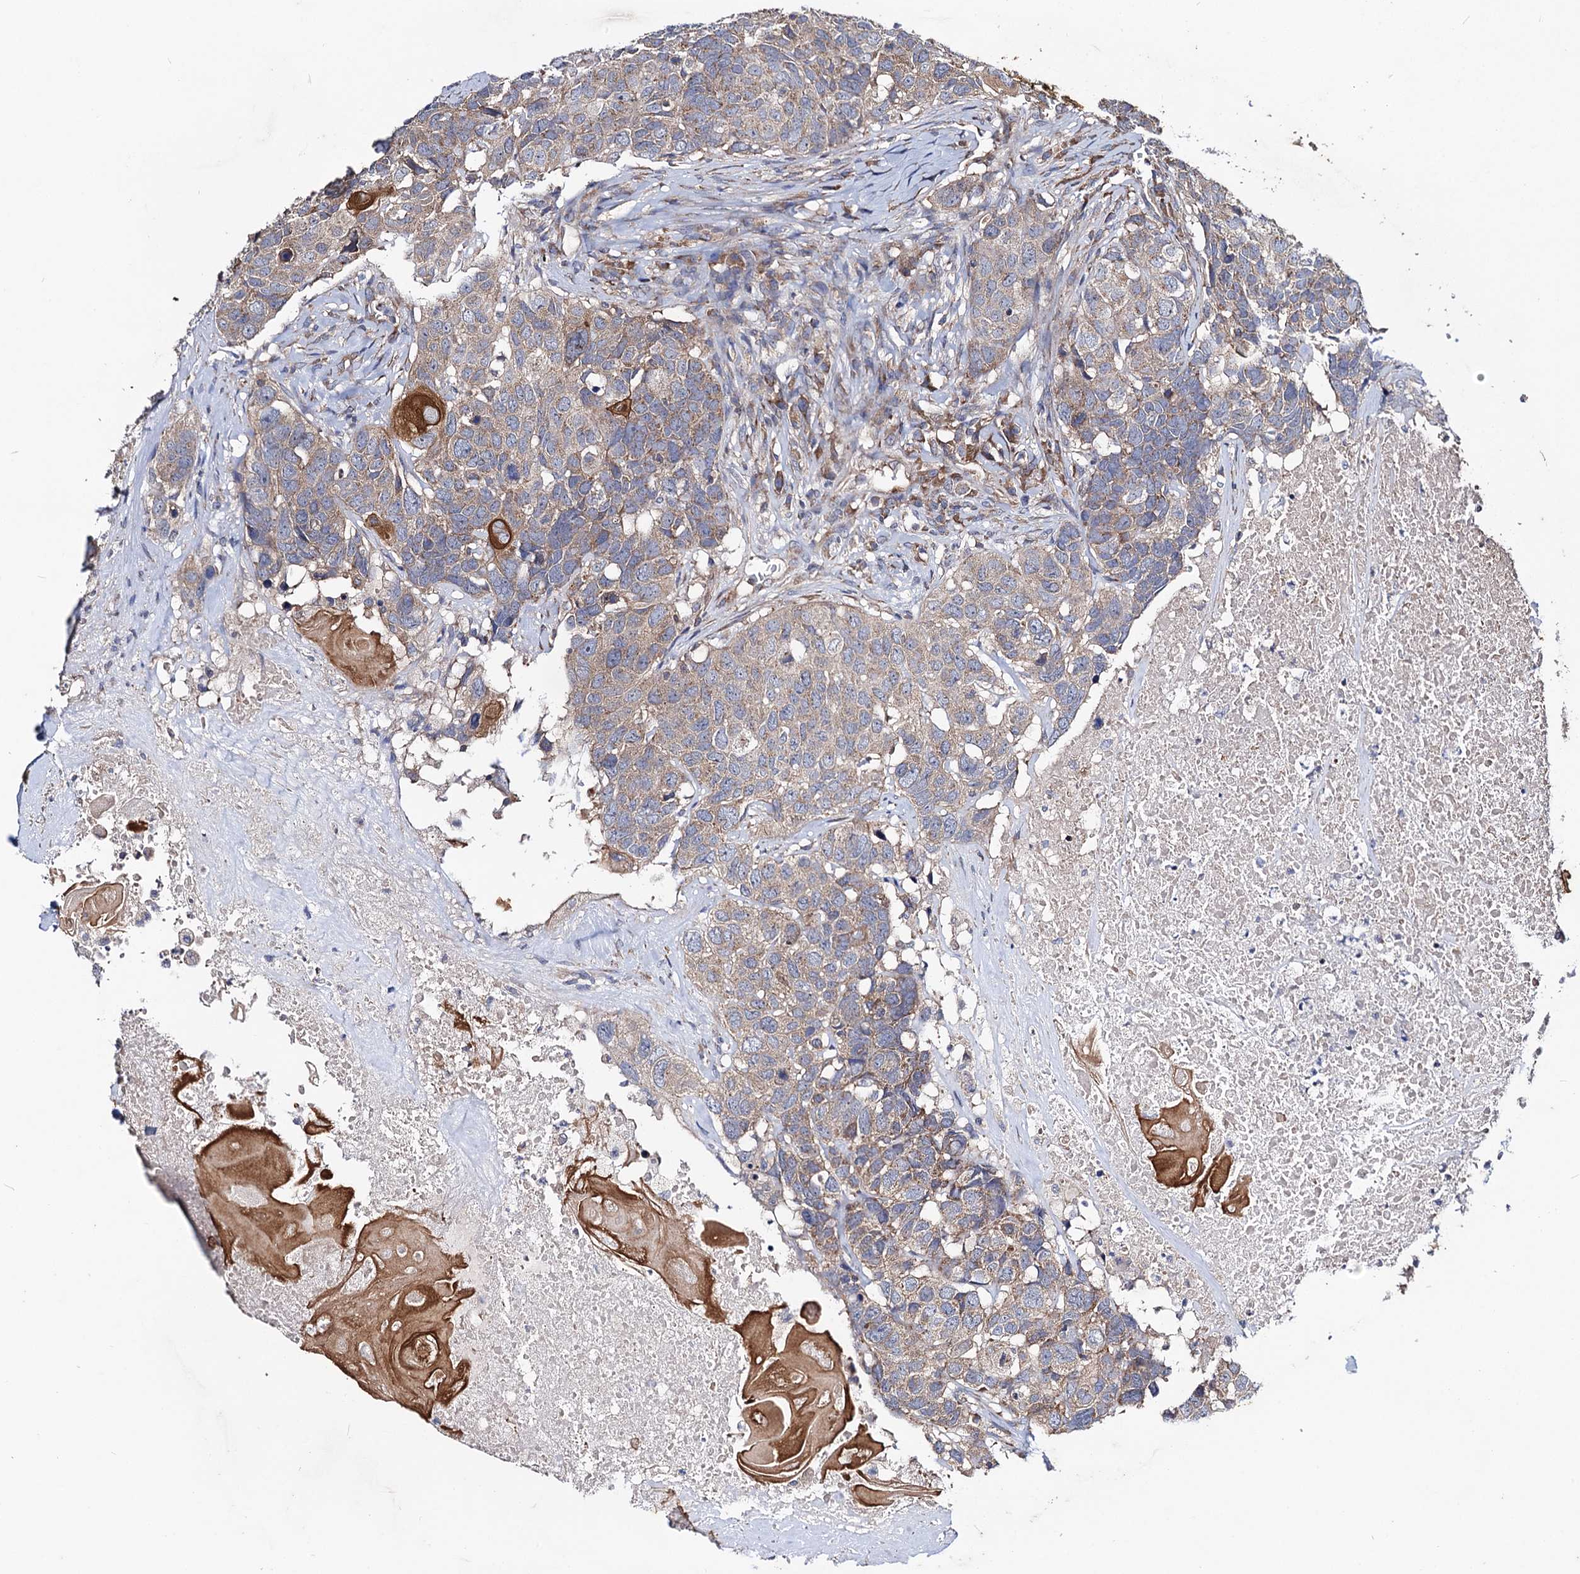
{"staining": {"intensity": "weak", "quantity": "25%-75%", "location": "cytoplasmic/membranous"}, "tissue": "head and neck cancer", "cell_type": "Tumor cells", "image_type": "cancer", "snomed": [{"axis": "morphology", "description": "Squamous cell carcinoma, NOS"}, {"axis": "topography", "description": "Head-Neck"}], "caption": "Protein staining of head and neck squamous cell carcinoma tissue displays weak cytoplasmic/membranous expression in approximately 25%-75% of tumor cells. Using DAB (brown) and hematoxylin (blue) stains, captured at high magnification using brightfield microscopy.", "gene": "DYDC1", "patient": {"sex": "male", "age": 66}}